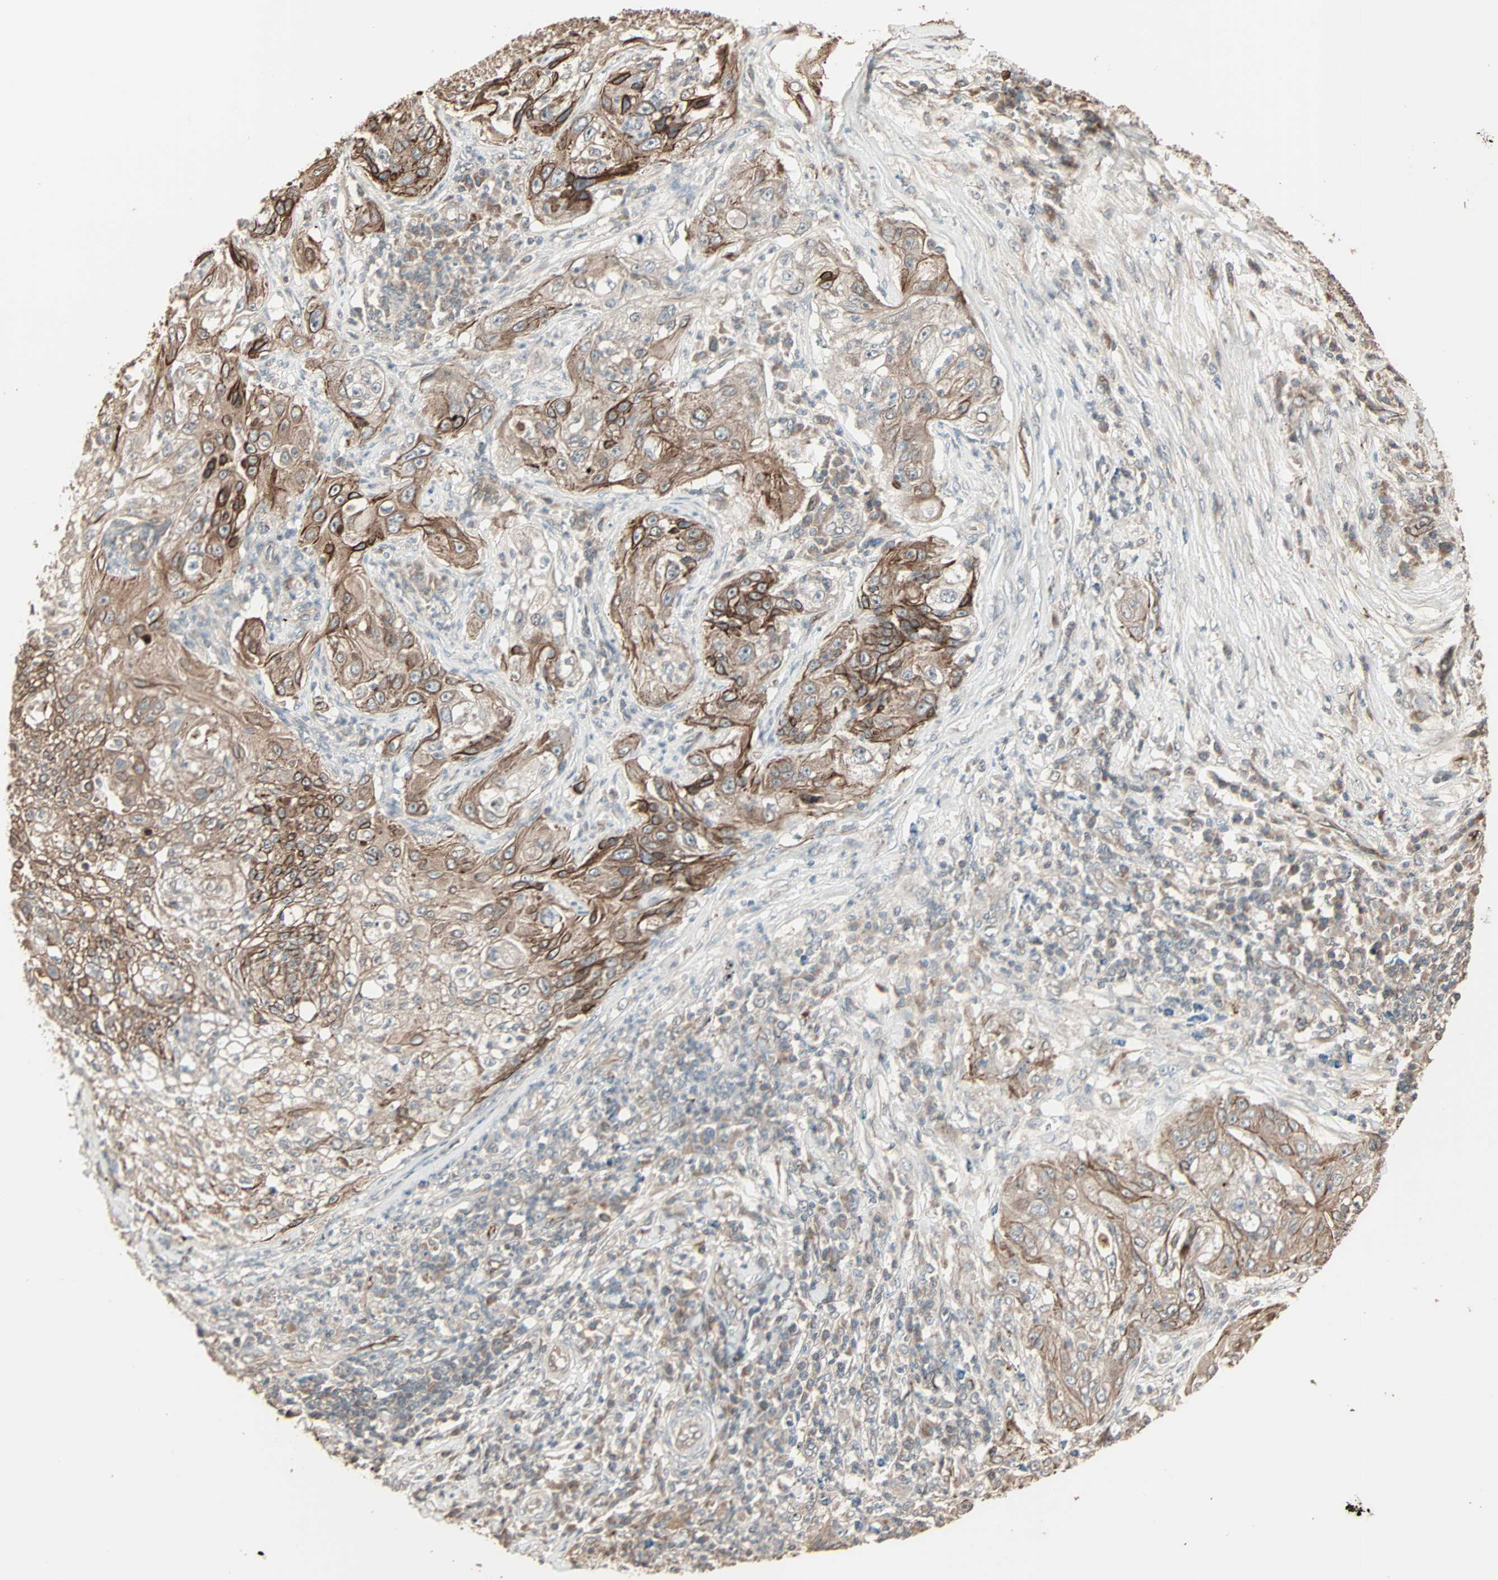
{"staining": {"intensity": "strong", "quantity": ">75%", "location": "cytoplasmic/membranous"}, "tissue": "lung cancer", "cell_type": "Tumor cells", "image_type": "cancer", "snomed": [{"axis": "morphology", "description": "Inflammation, NOS"}, {"axis": "morphology", "description": "Squamous cell carcinoma, NOS"}, {"axis": "topography", "description": "Lymph node"}, {"axis": "topography", "description": "Soft tissue"}, {"axis": "topography", "description": "Lung"}], "caption": "Lung cancer (squamous cell carcinoma) was stained to show a protein in brown. There is high levels of strong cytoplasmic/membranous expression in about >75% of tumor cells.", "gene": "CALCRL", "patient": {"sex": "male", "age": 66}}